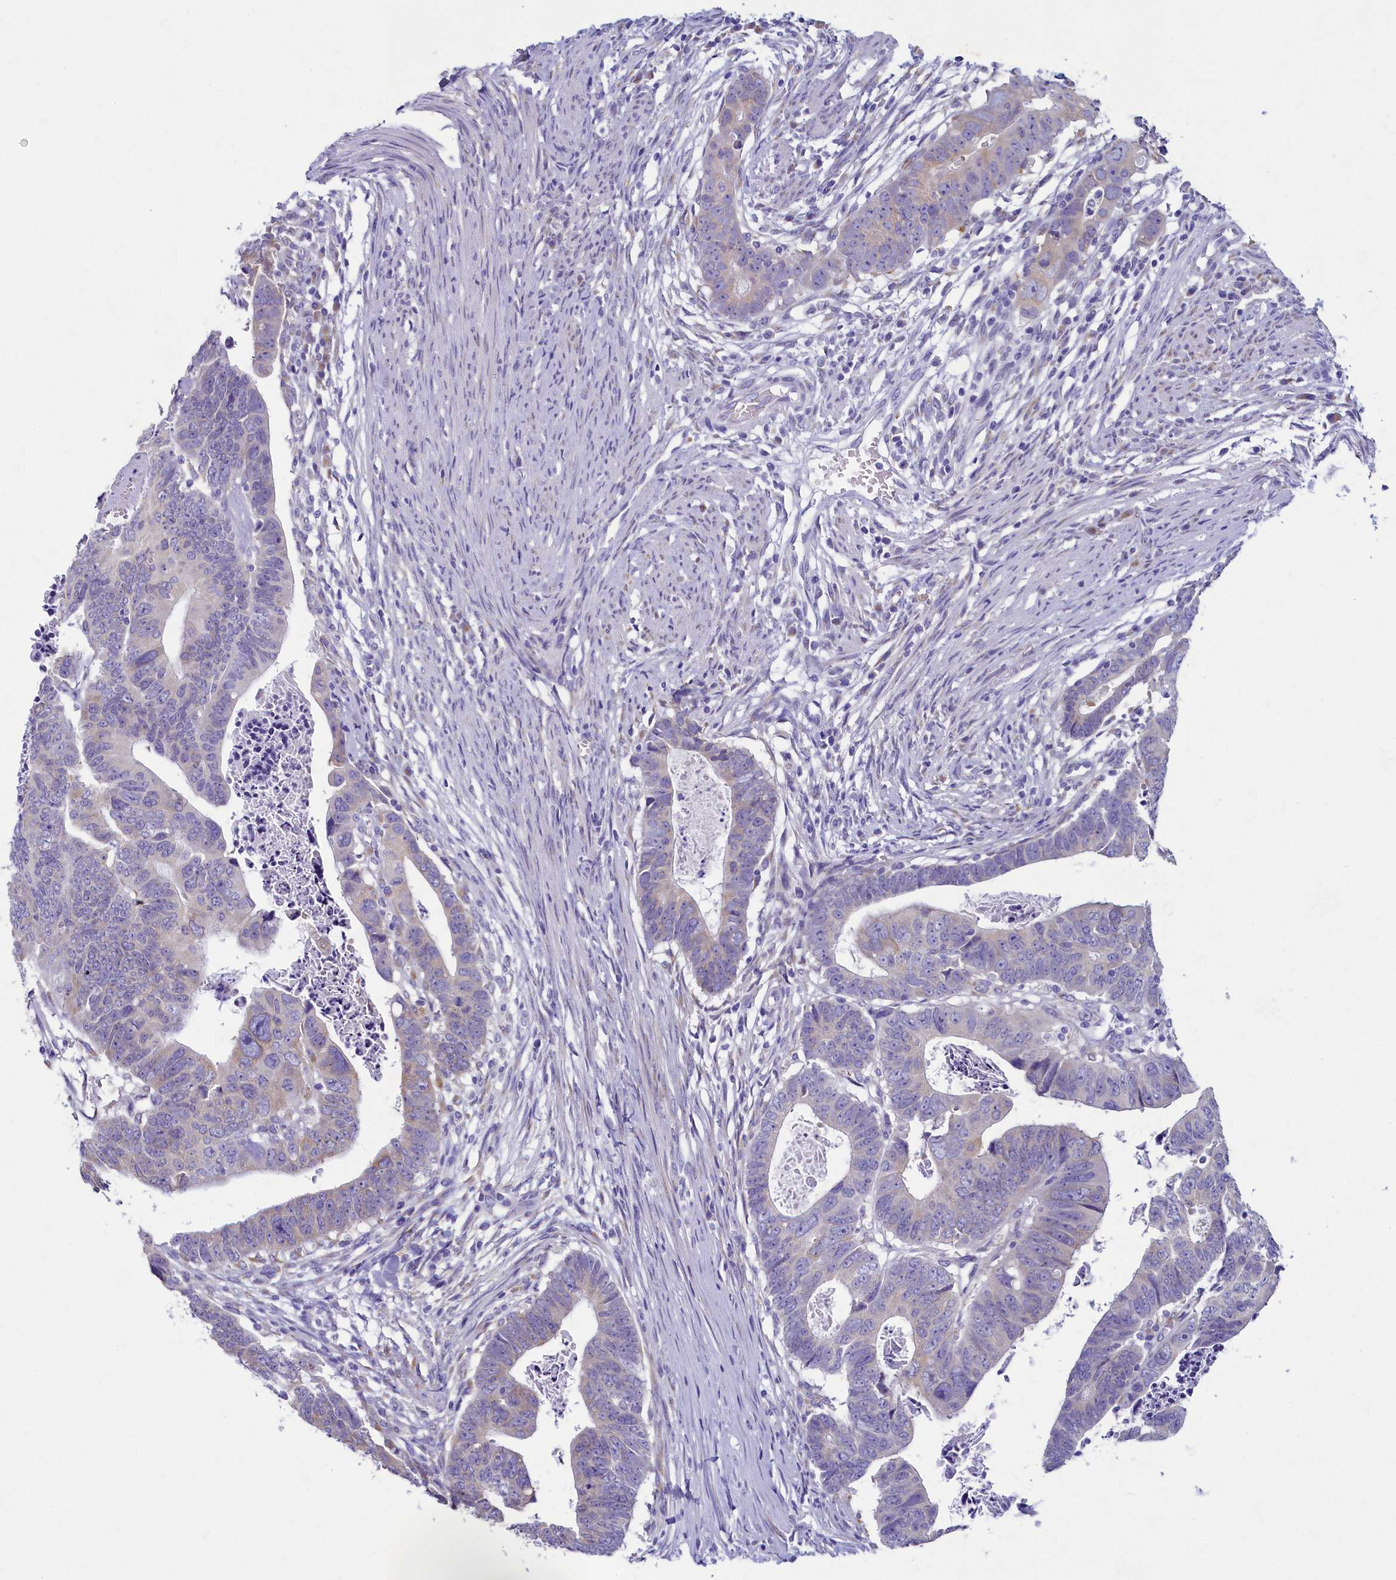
{"staining": {"intensity": "weak", "quantity": "<25%", "location": "cytoplasmic/membranous"}, "tissue": "colorectal cancer", "cell_type": "Tumor cells", "image_type": "cancer", "snomed": [{"axis": "morphology", "description": "Adenocarcinoma, NOS"}, {"axis": "topography", "description": "Rectum"}], "caption": "A high-resolution micrograph shows IHC staining of colorectal cancer (adenocarcinoma), which shows no significant staining in tumor cells. (DAB immunohistochemistry visualized using brightfield microscopy, high magnification).", "gene": "SKA3", "patient": {"sex": "female", "age": 65}}